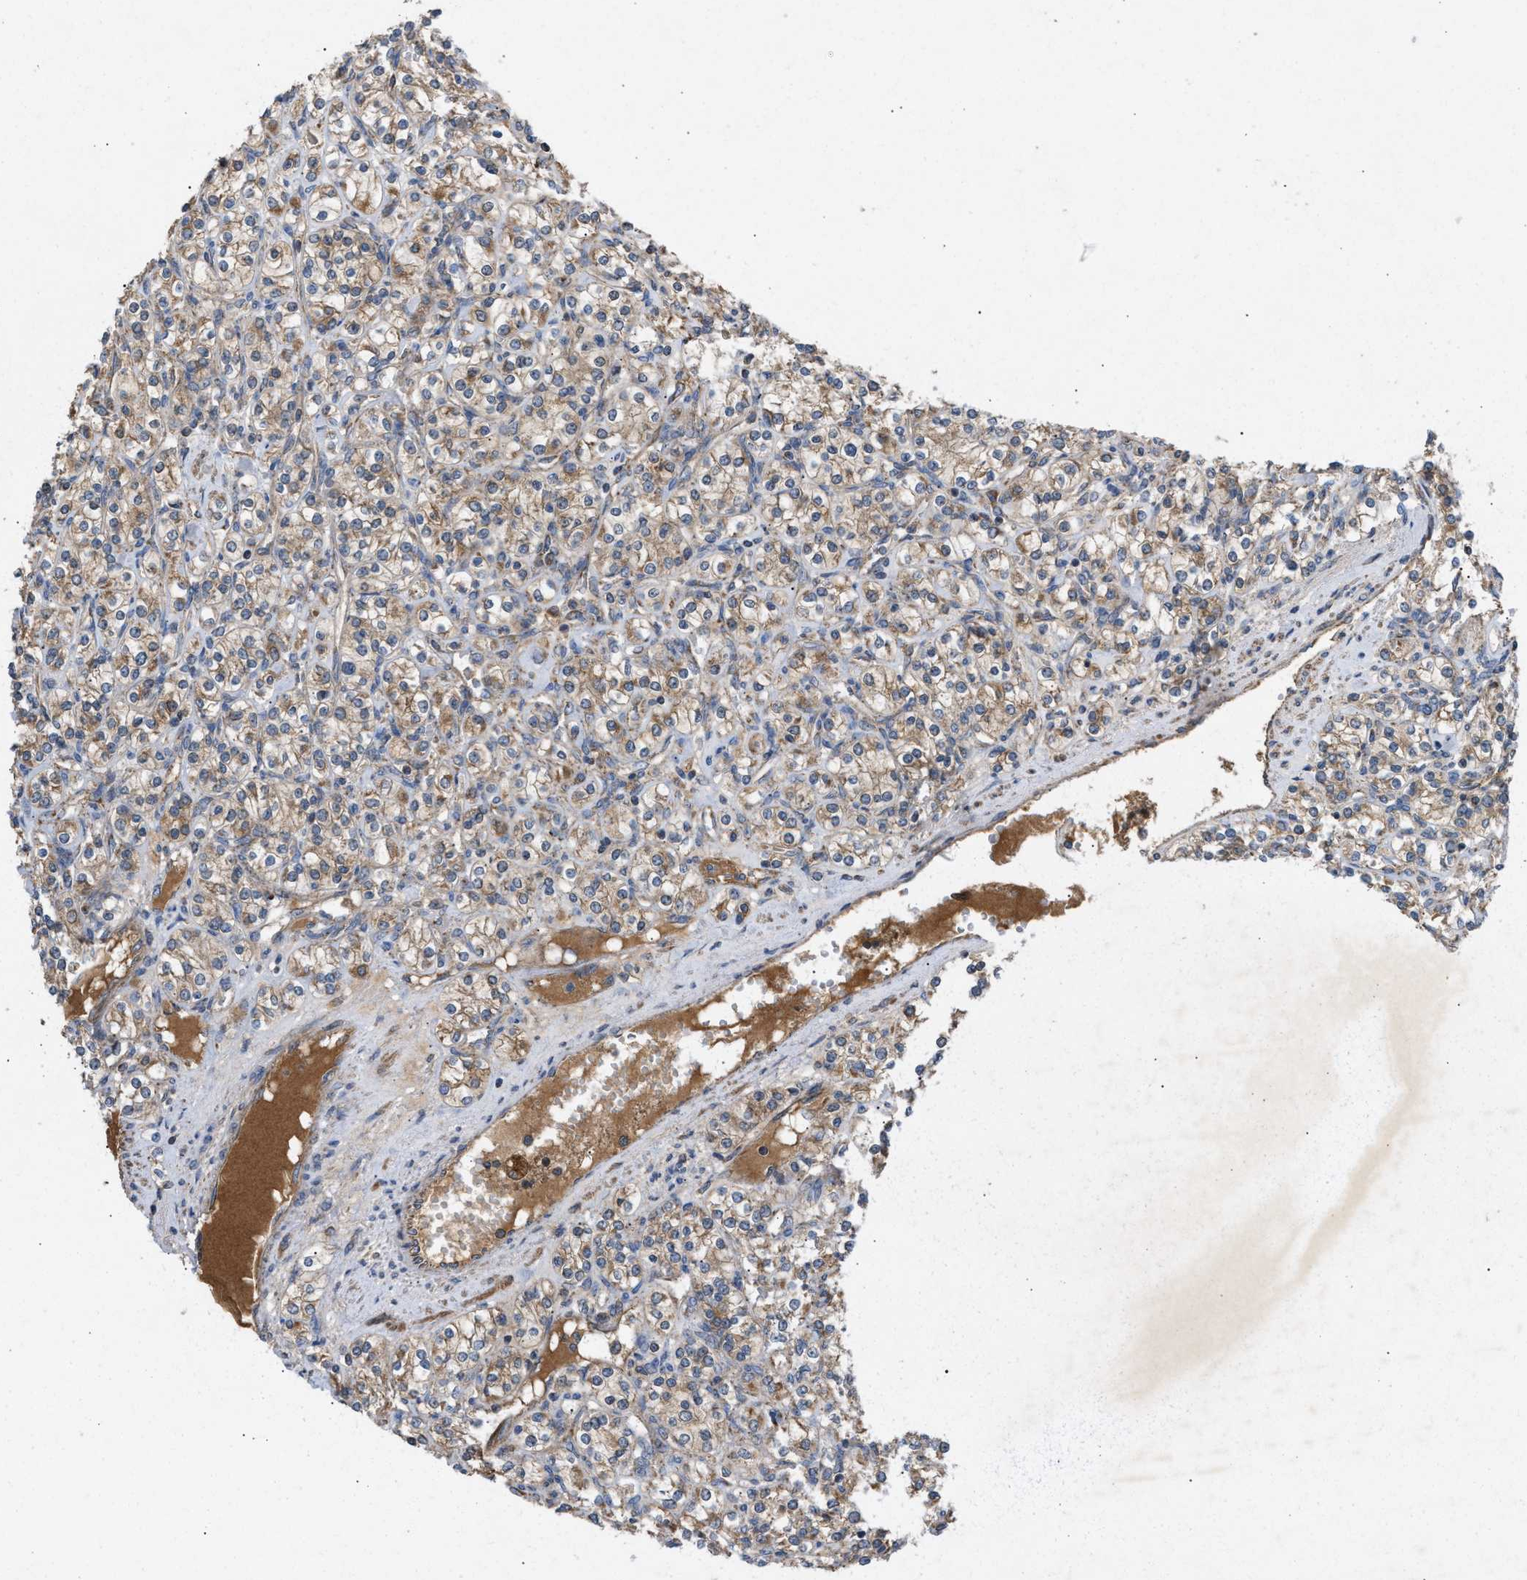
{"staining": {"intensity": "moderate", "quantity": ">75%", "location": "cytoplasmic/membranous"}, "tissue": "renal cancer", "cell_type": "Tumor cells", "image_type": "cancer", "snomed": [{"axis": "morphology", "description": "Adenocarcinoma, NOS"}, {"axis": "topography", "description": "Kidney"}], "caption": "Protein expression analysis of renal cancer (adenocarcinoma) exhibits moderate cytoplasmic/membranous expression in about >75% of tumor cells.", "gene": "TACO1", "patient": {"sex": "male", "age": 77}}